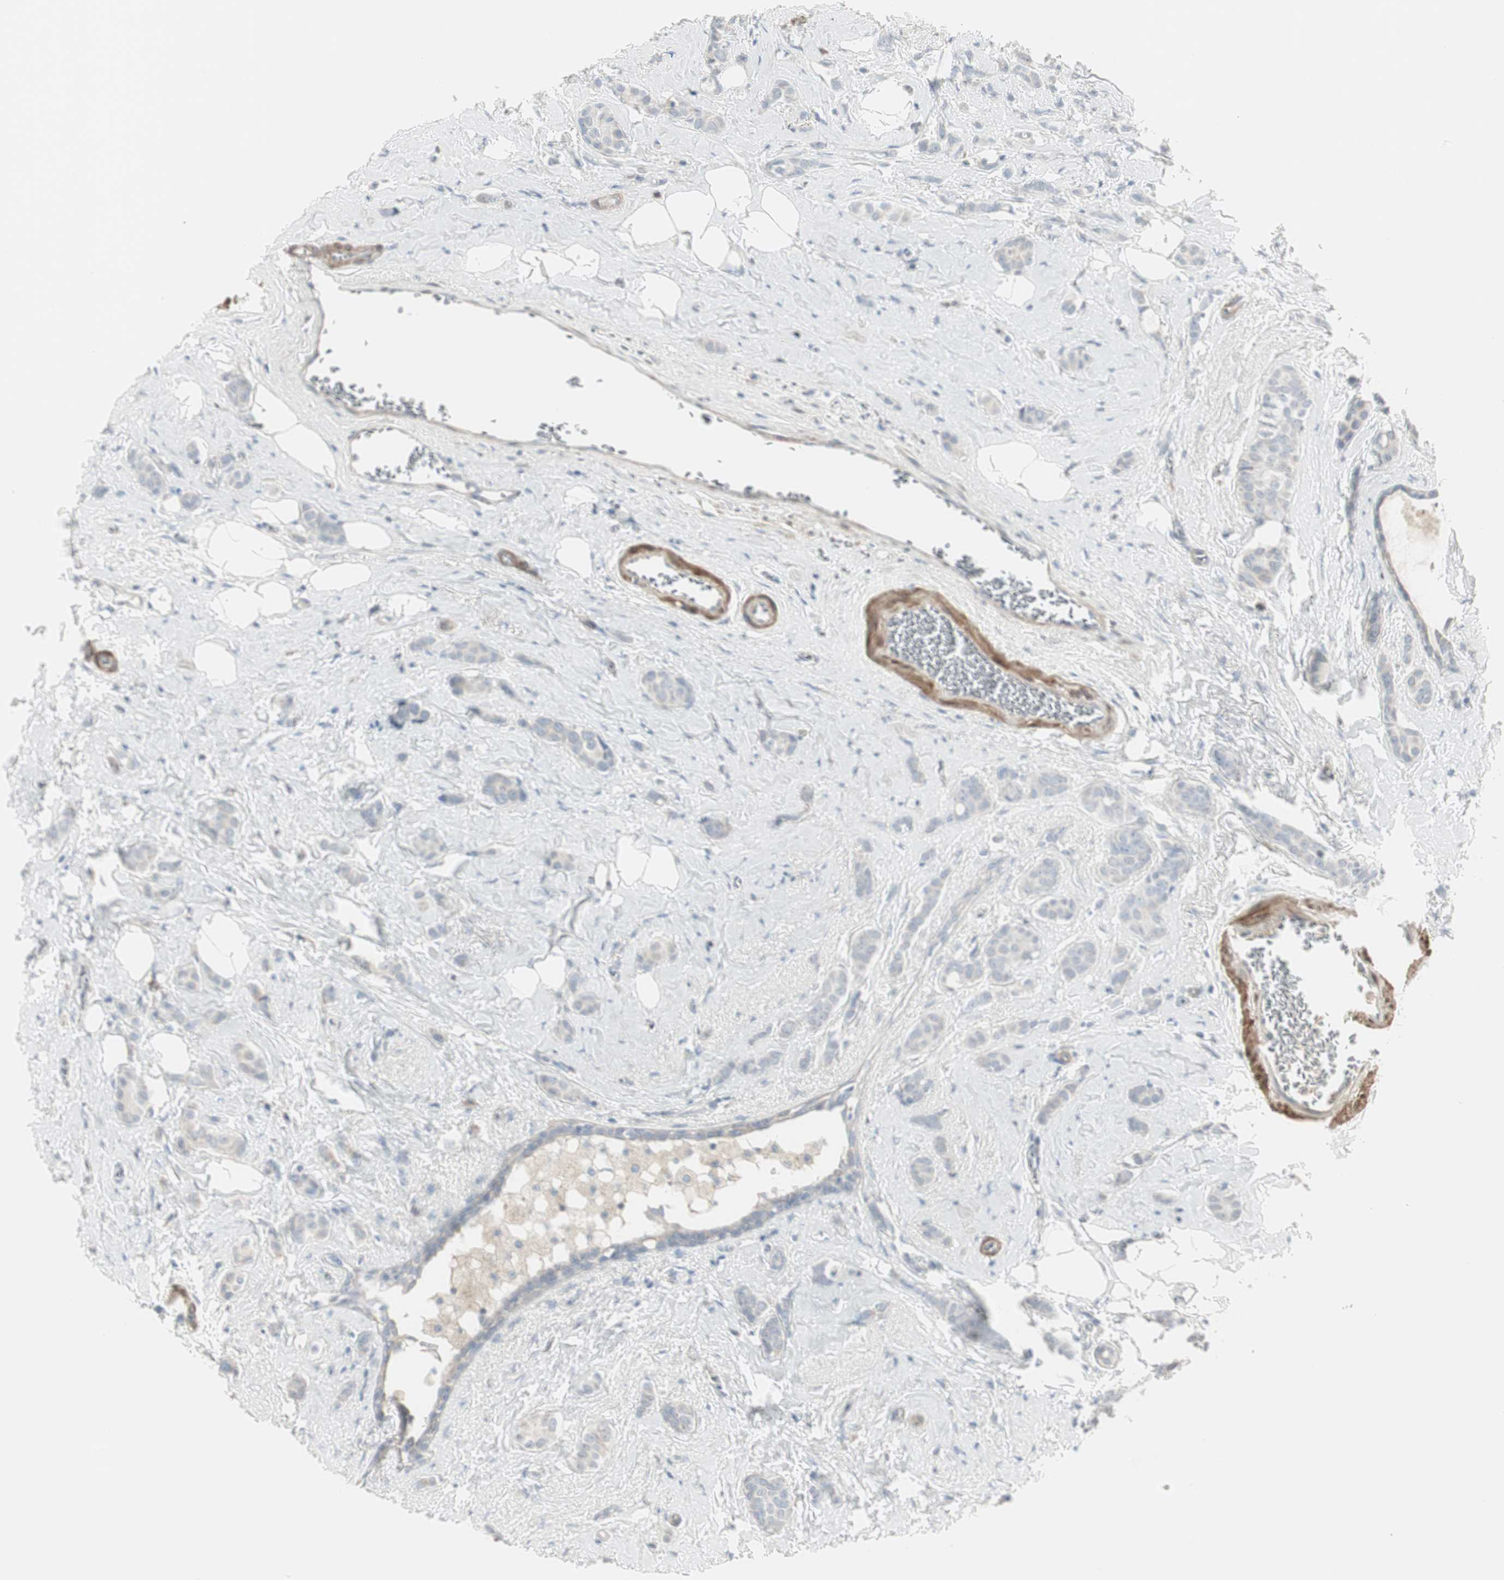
{"staining": {"intensity": "negative", "quantity": "none", "location": "none"}, "tissue": "breast cancer", "cell_type": "Tumor cells", "image_type": "cancer", "snomed": [{"axis": "morphology", "description": "Lobular carcinoma"}, {"axis": "topography", "description": "Breast"}], "caption": "Immunohistochemistry (IHC) of human lobular carcinoma (breast) exhibits no expression in tumor cells.", "gene": "DMPK", "patient": {"sex": "female", "age": 60}}